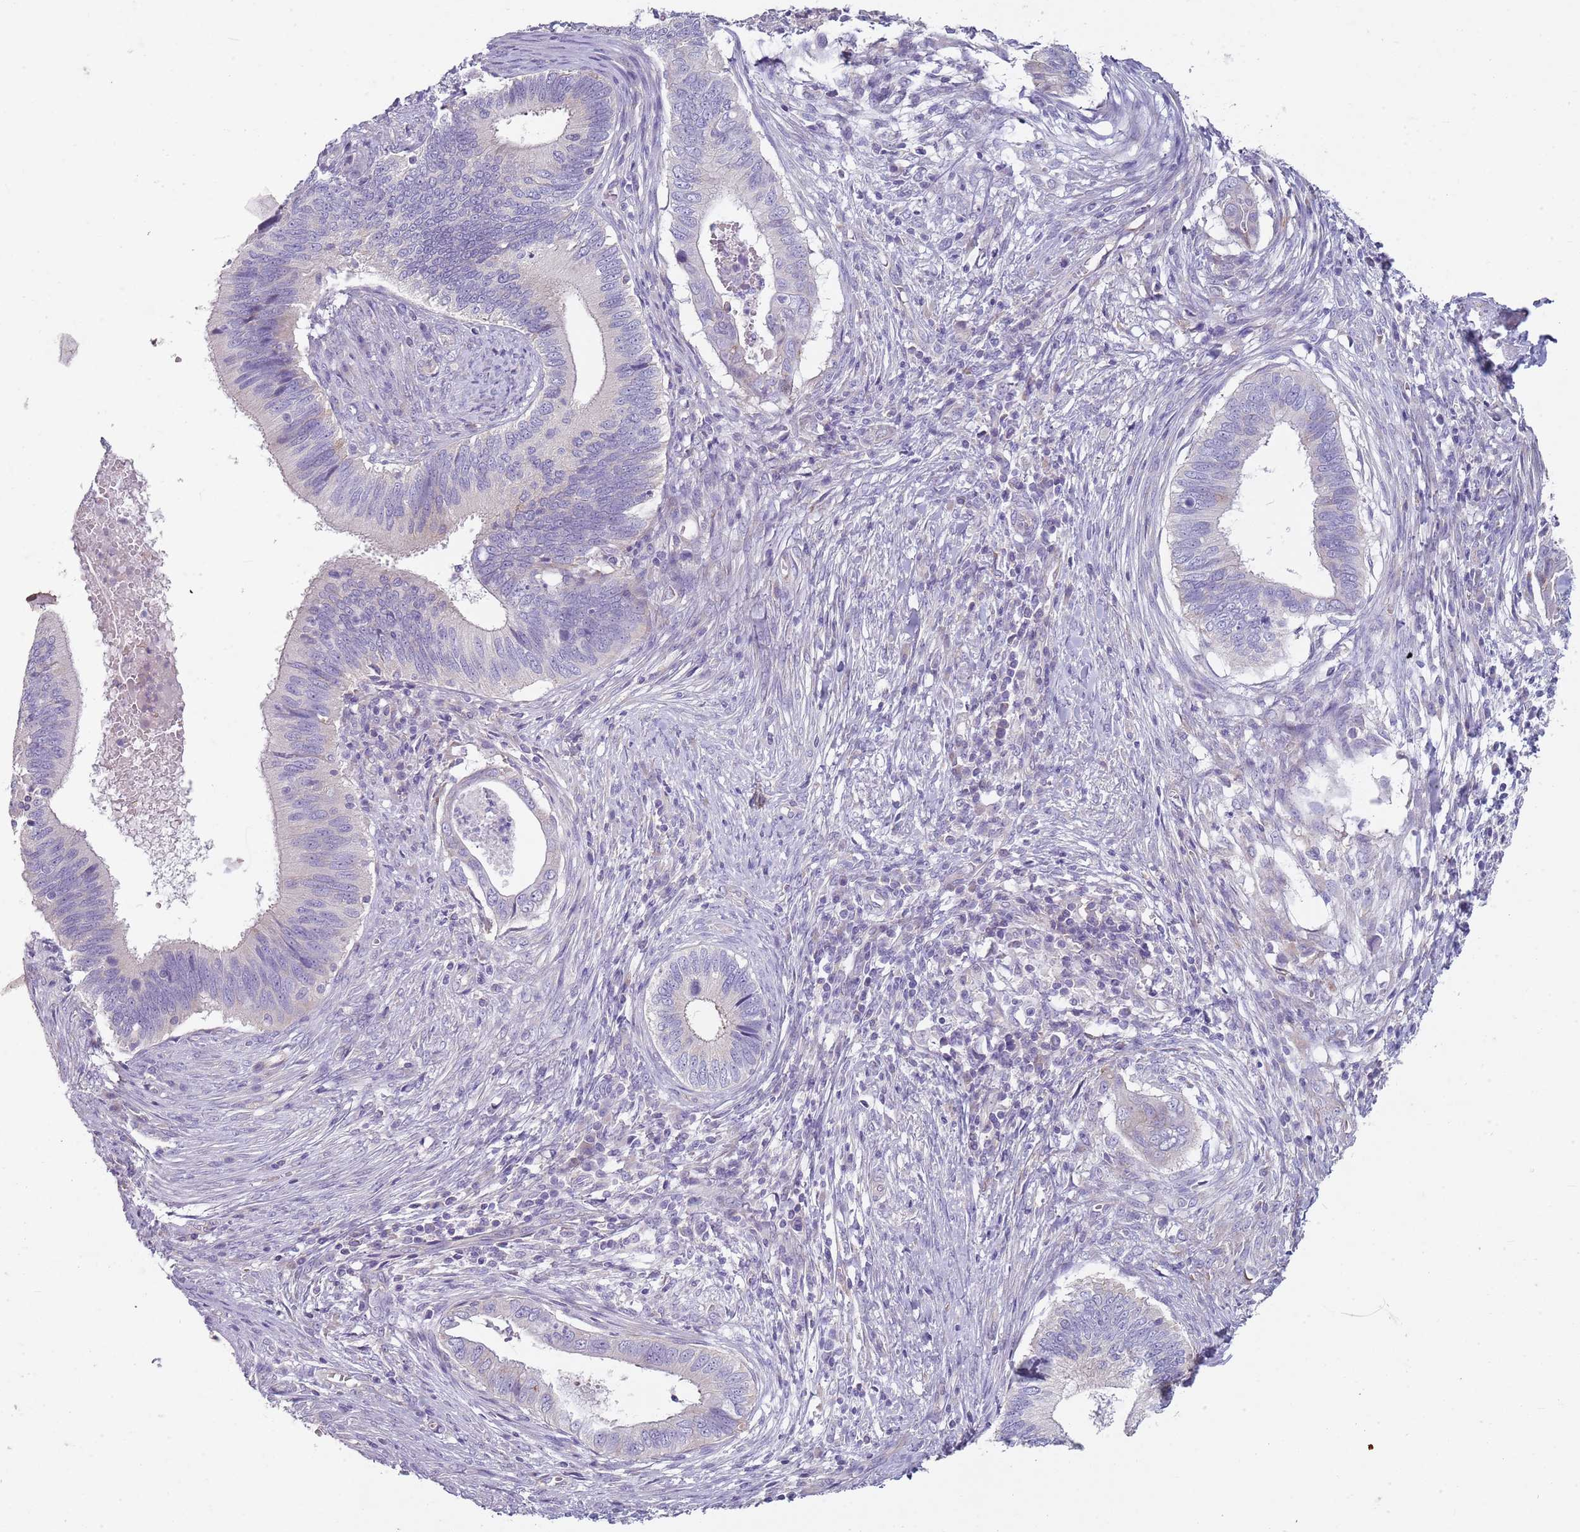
{"staining": {"intensity": "negative", "quantity": "none", "location": "none"}, "tissue": "cervical cancer", "cell_type": "Tumor cells", "image_type": "cancer", "snomed": [{"axis": "morphology", "description": "Adenocarcinoma, NOS"}, {"axis": "topography", "description": "Cervix"}], "caption": "A photomicrograph of cervical cancer (adenocarcinoma) stained for a protein shows no brown staining in tumor cells. (Stains: DAB immunohistochemistry (IHC) with hematoxylin counter stain, Microscopy: brightfield microscopy at high magnification).", "gene": "ZNF583", "patient": {"sex": "female", "age": 42}}